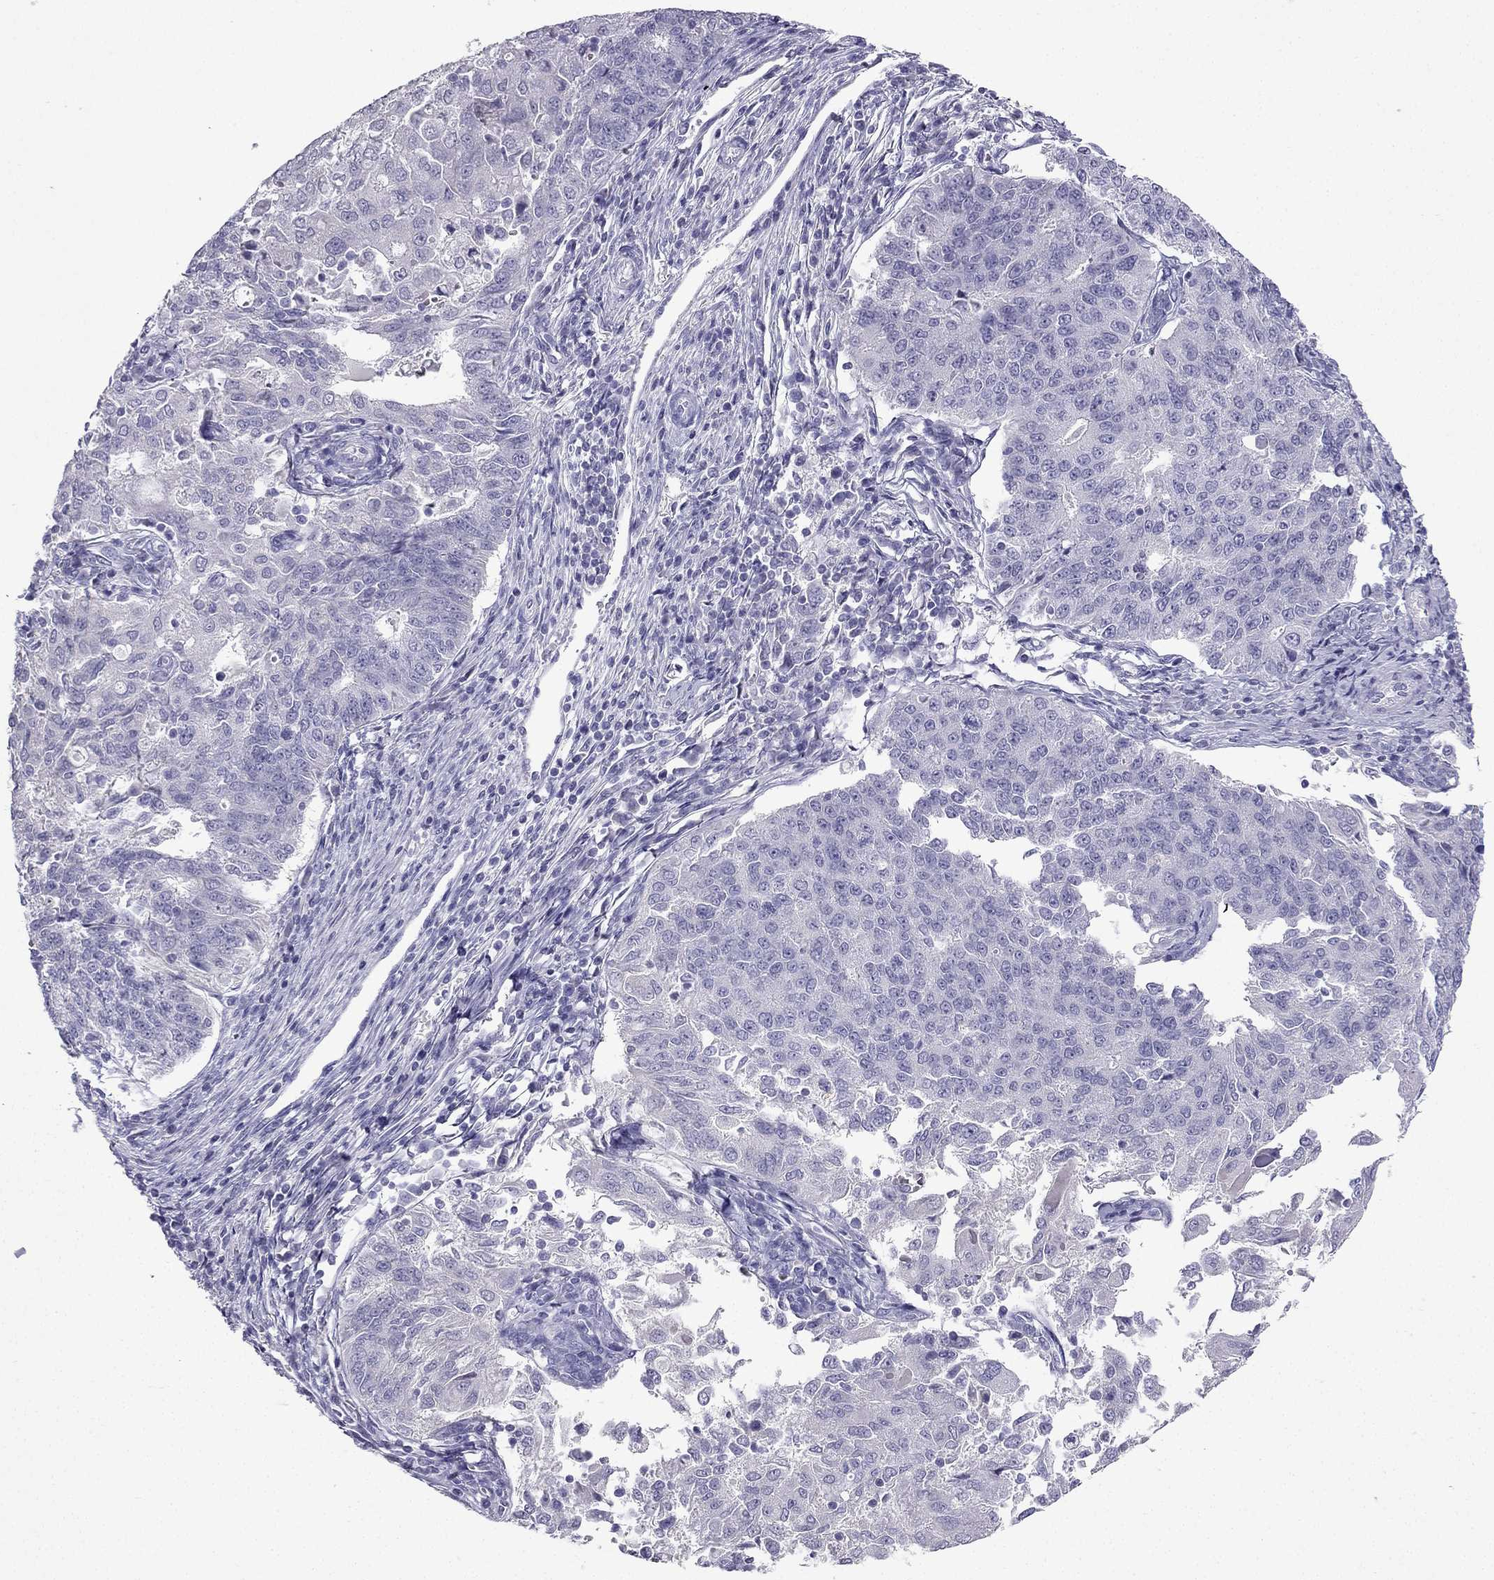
{"staining": {"intensity": "negative", "quantity": "none", "location": "none"}, "tissue": "endometrial cancer", "cell_type": "Tumor cells", "image_type": "cancer", "snomed": [{"axis": "morphology", "description": "Adenocarcinoma, NOS"}, {"axis": "topography", "description": "Endometrium"}], "caption": "This is a image of IHC staining of endometrial adenocarcinoma, which shows no positivity in tumor cells.", "gene": "NPTX1", "patient": {"sex": "female", "age": 43}}